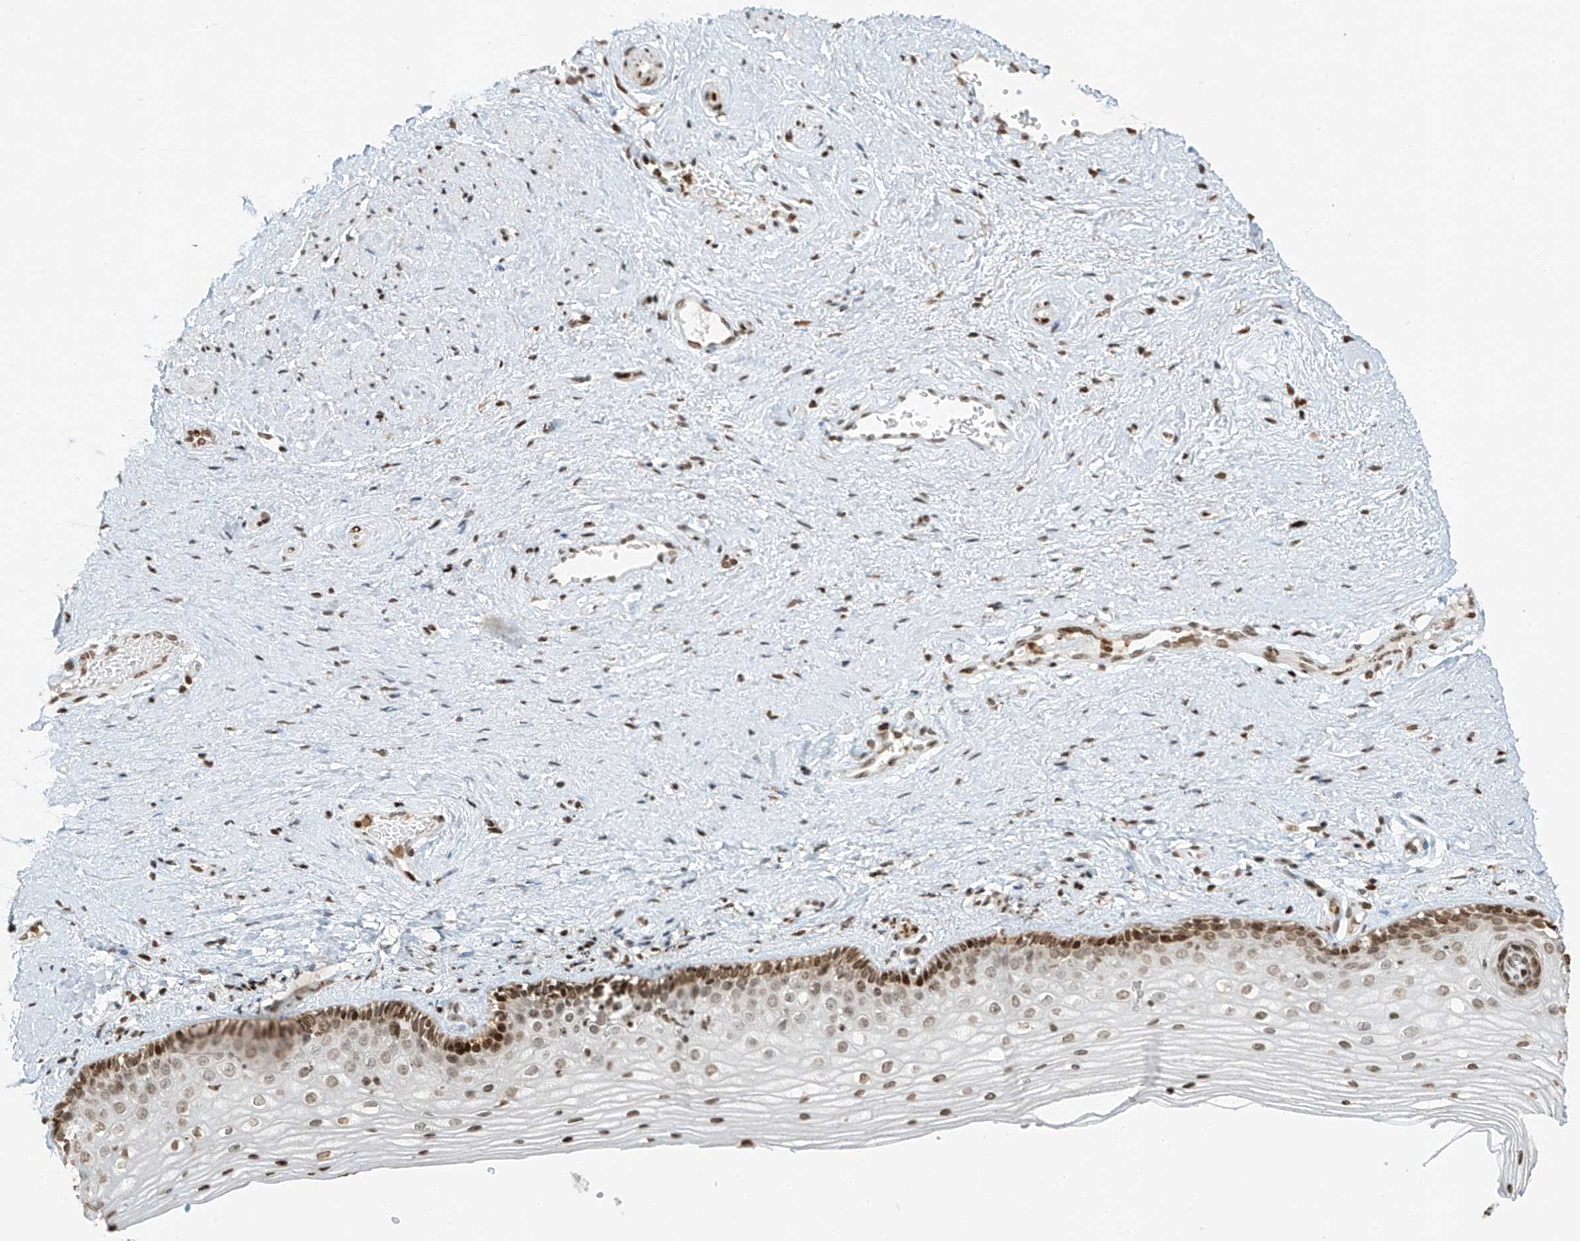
{"staining": {"intensity": "moderate", "quantity": ">75%", "location": "nuclear"}, "tissue": "vagina", "cell_type": "Squamous epithelial cells", "image_type": "normal", "snomed": [{"axis": "morphology", "description": "Normal tissue, NOS"}, {"axis": "topography", "description": "Vagina"}], "caption": "The immunohistochemical stain highlights moderate nuclear positivity in squamous epithelial cells of benign vagina. Immunohistochemistry (ihc) stains the protein in brown and the nuclei are stained blue.", "gene": "C17orf58", "patient": {"sex": "female", "age": 46}}